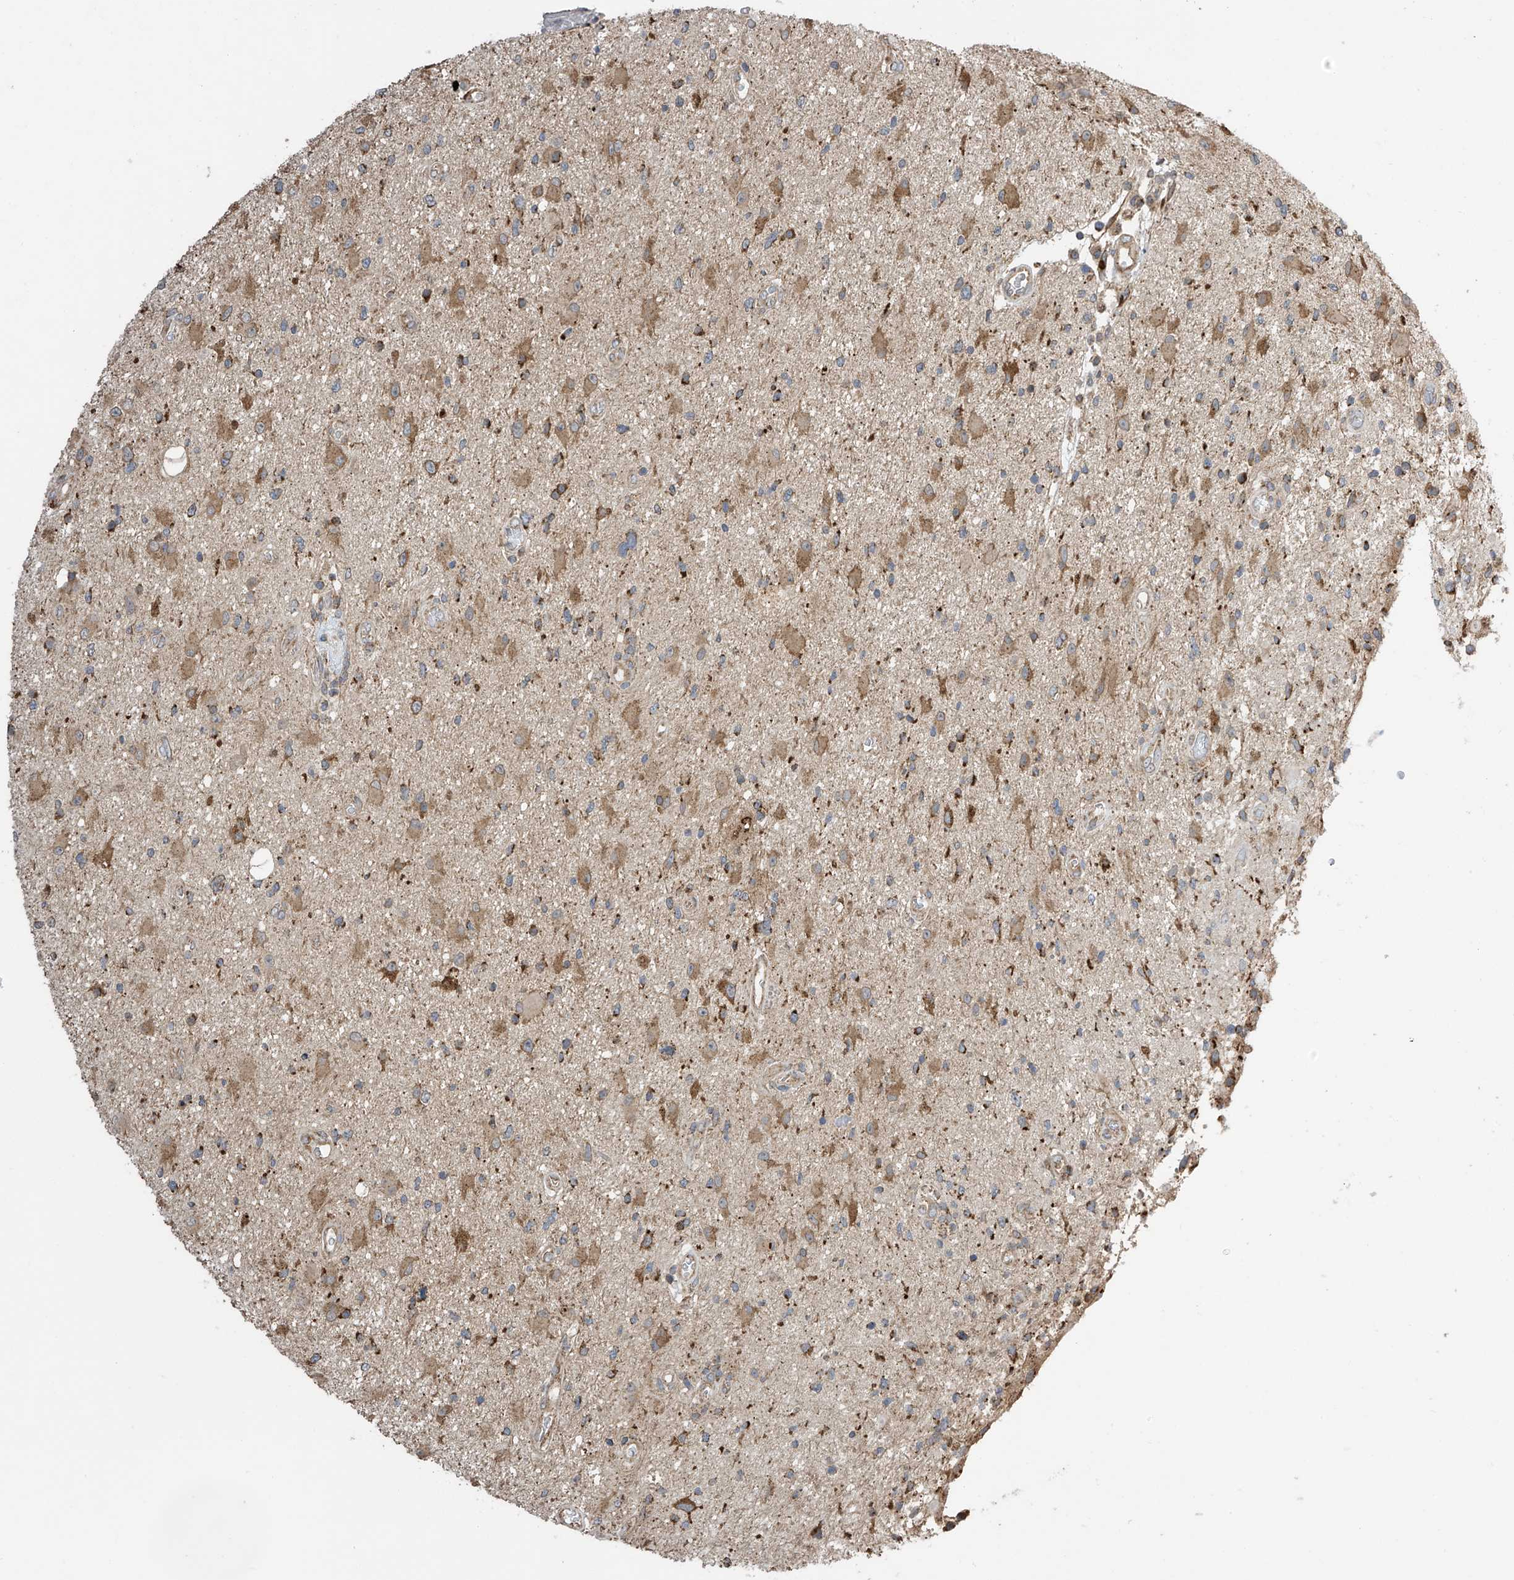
{"staining": {"intensity": "moderate", "quantity": "25%-75%", "location": "cytoplasmic/membranous"}, "tissue": "glioma", "cell_type": "Tumor cells", "image_type": "cancer", "snomed": [{"axis": "morphology", "description": "Glioma, malignant, High grade"}, {"axis": "topography", "description": "Brain"}], "caption": "This is a histology image of immunohistochemistry staining of malignant glioma (high-grade), which shows moderate positivity in the cytoplasmic/membranous of tumor cells.", "gene": "PNPT1", "patient": {"sex": "male", "age": 33}}